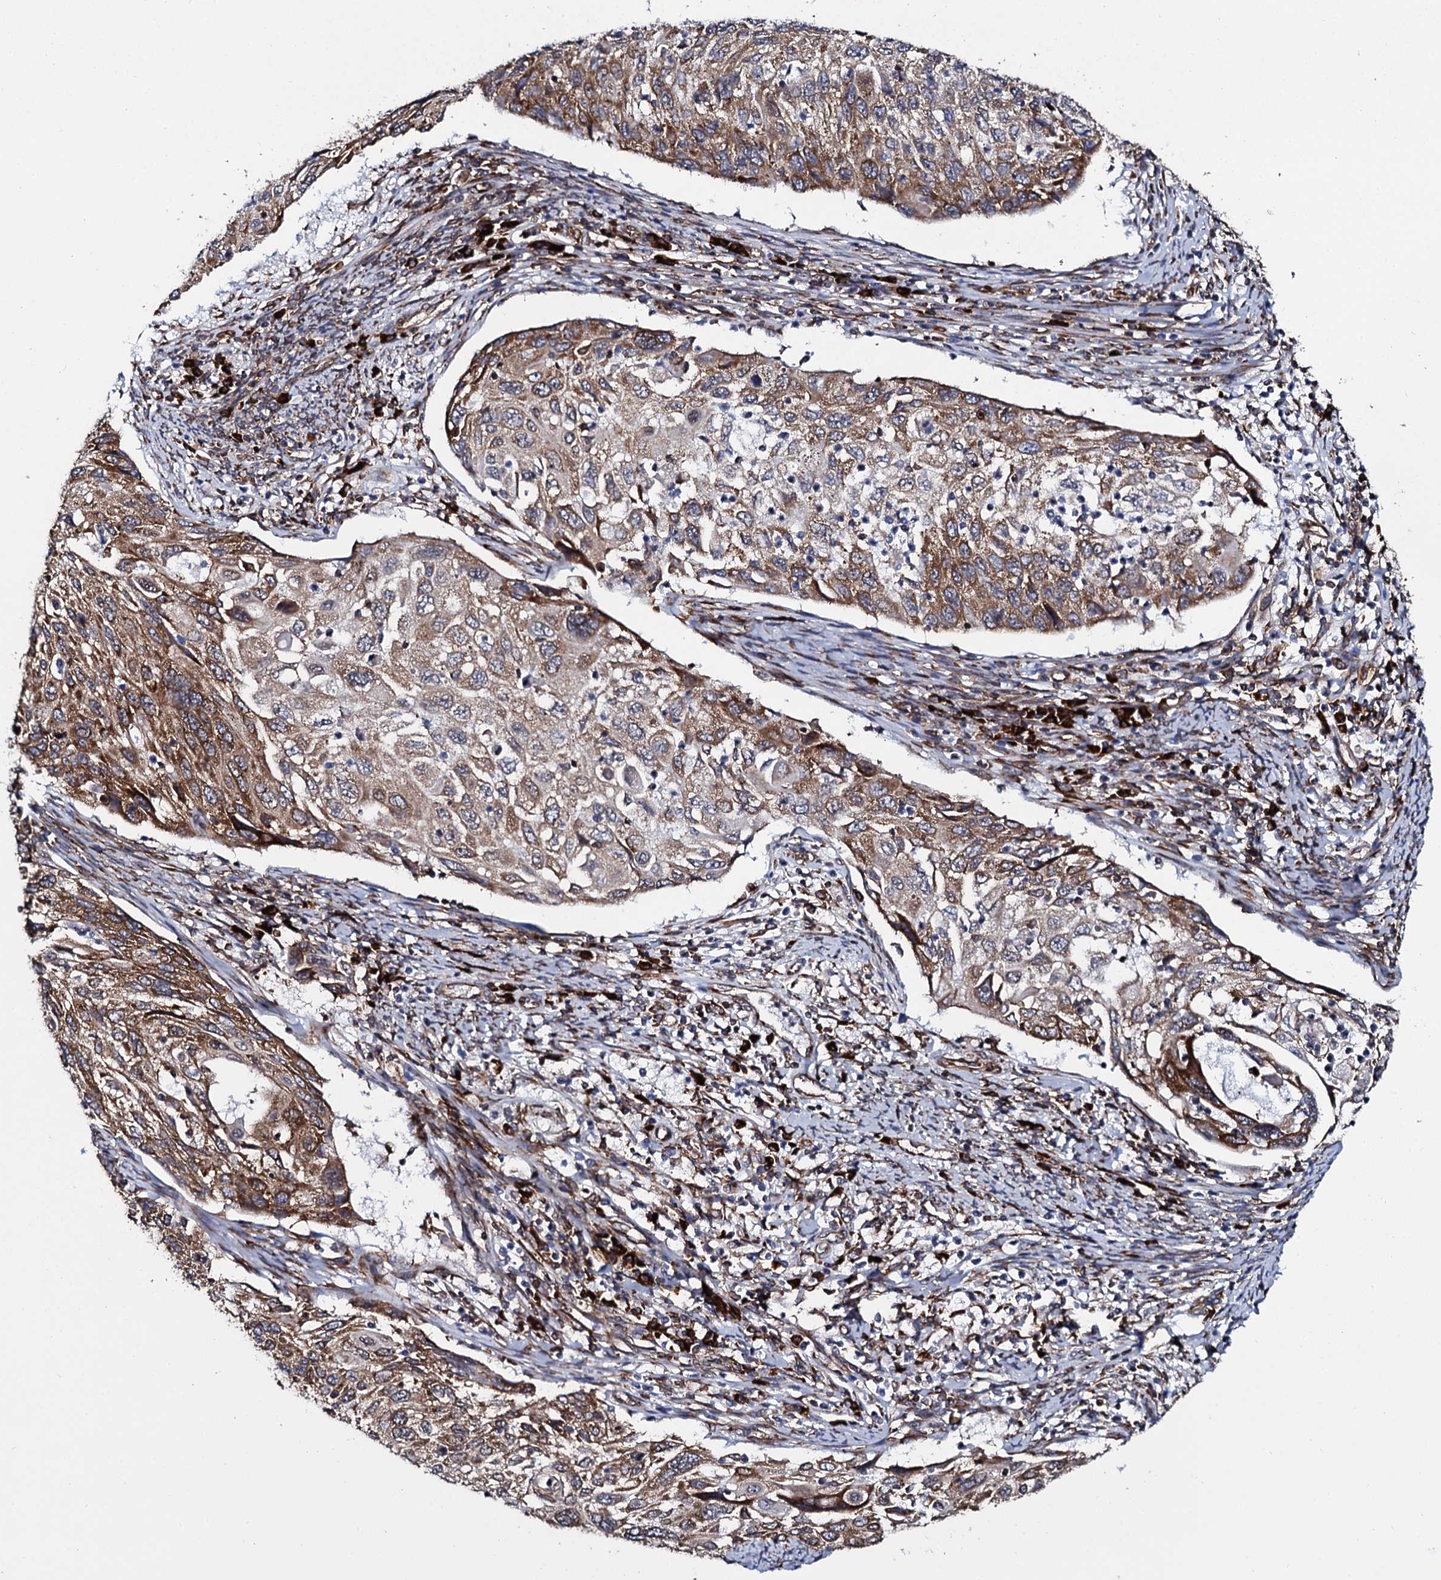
{"staining": {"intensity": "moderate", "quantity": ">75%", "location": "cytoplasmic/membranous"}, "tissue": "cervical cancer", "cell_type": "Tumor cells", "image_type": "cancer", "snomed": [{"axis": "morphology", "description": "Squamous cell carcinoma, NOS"}, {"axis": "topography", "description": "Cervix"}], "caption": "Cervical squamous cell carcinoma tissue displays moderate cytoplasmic/membranous staining in about >75% of tumor cells", "gene": "SPTY2D1", "patient": {"sex": "female", "age": 70}}